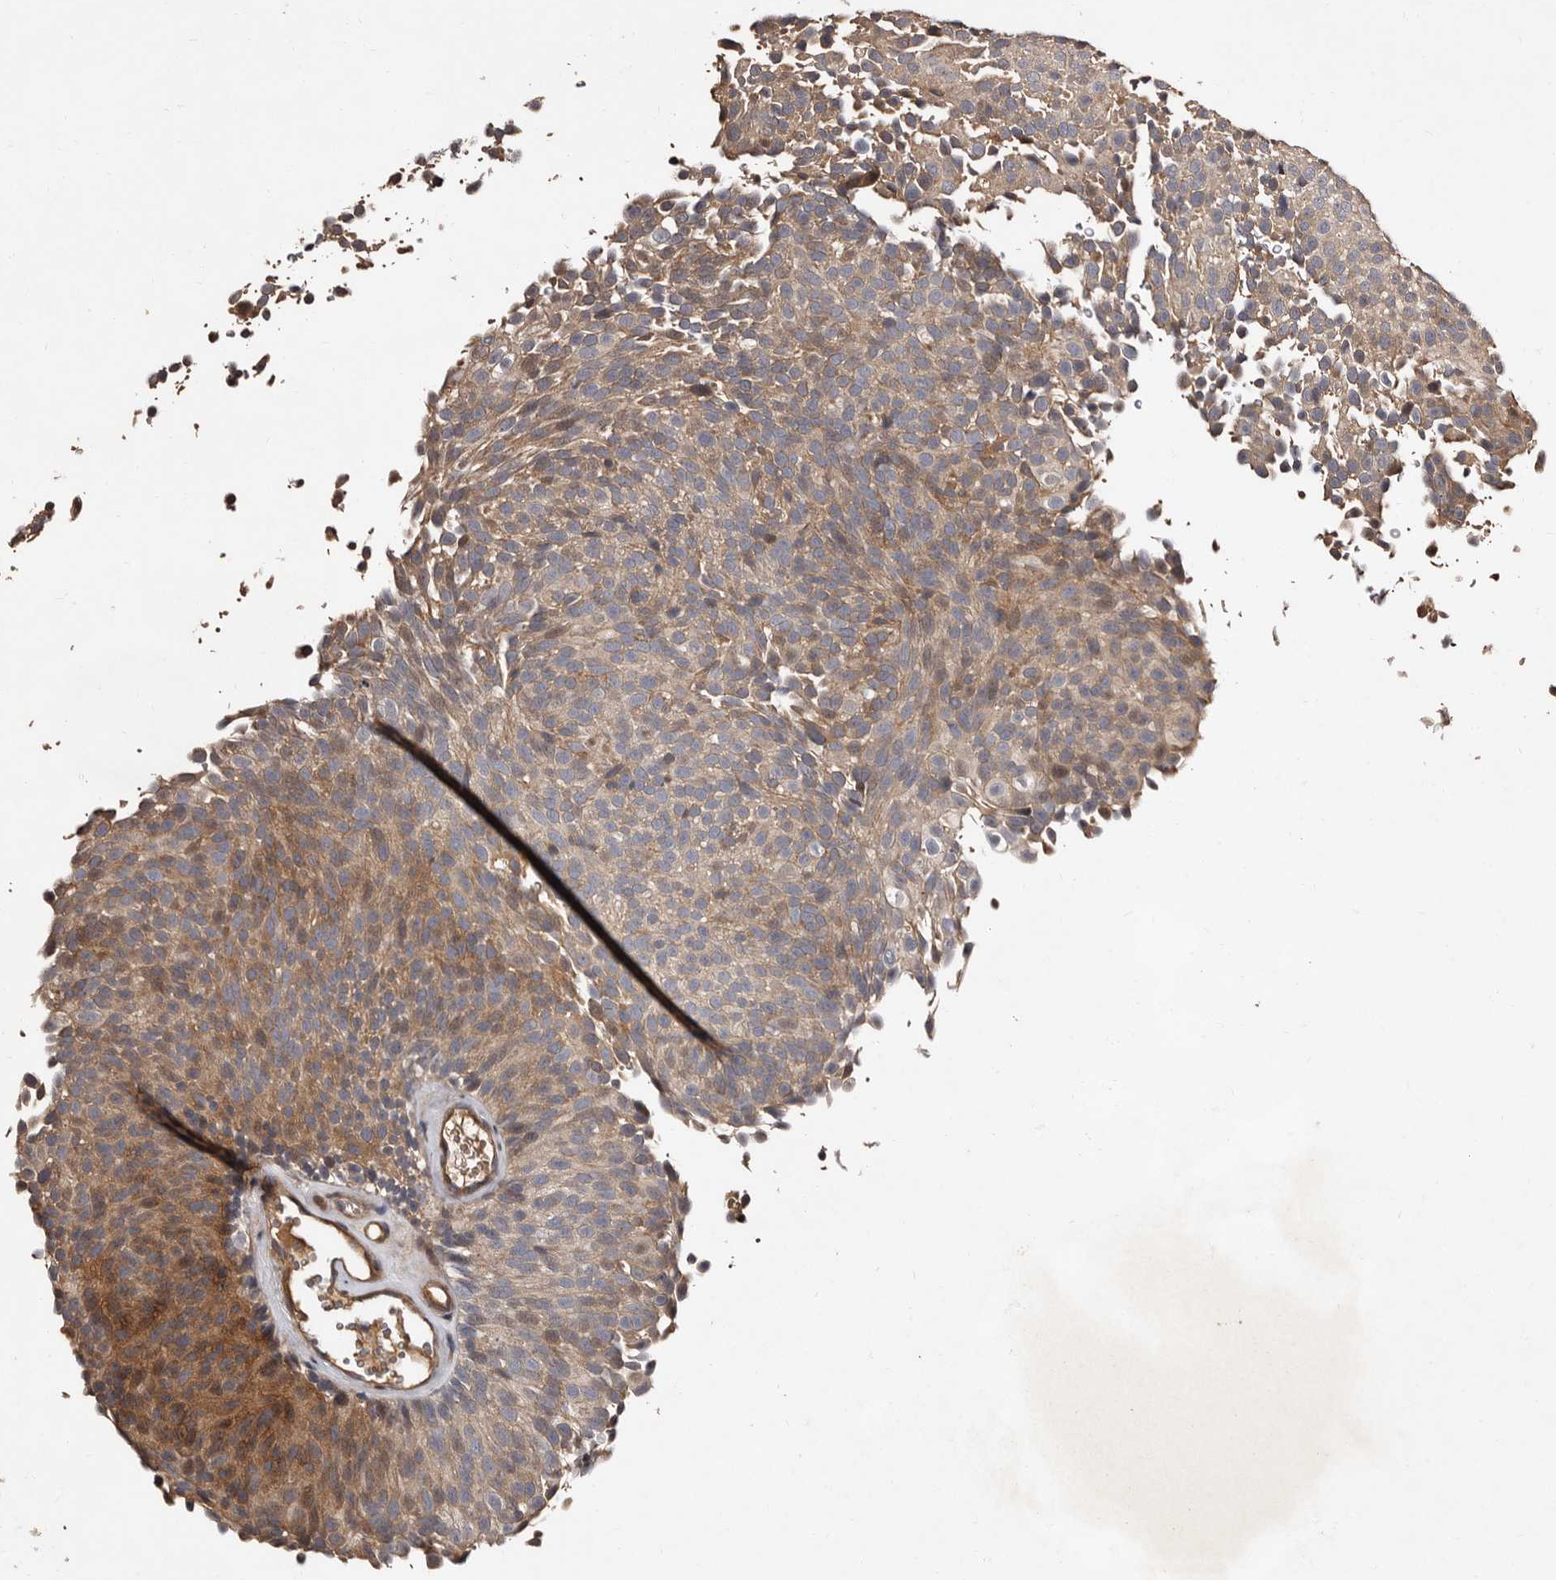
{"staining": {"intensity": "moderate", "quantity": "25%-75%", "location": "cytoplasmic/membranous"}, "tissue": "urothelial cancer", "cell_type": "Tumor cells", "image_type": "cancer", "snomed": [{"axis": "morphology", "description": "Urothelial carcinoma, Low grade"}, {"axis": "topography", "description": "Urinary bladder"}], "caption": "This micrograph demonstrates urothelial carcinoma (low-grade) stained with IHC to label a protein in brown. The cytoplasmic/membranous of tumor cells show moderate positivity for the protein. Nuclei are counter-stained blue.", "gene": "PRKD3", "patient": {"sex": "male", "age": 78}}